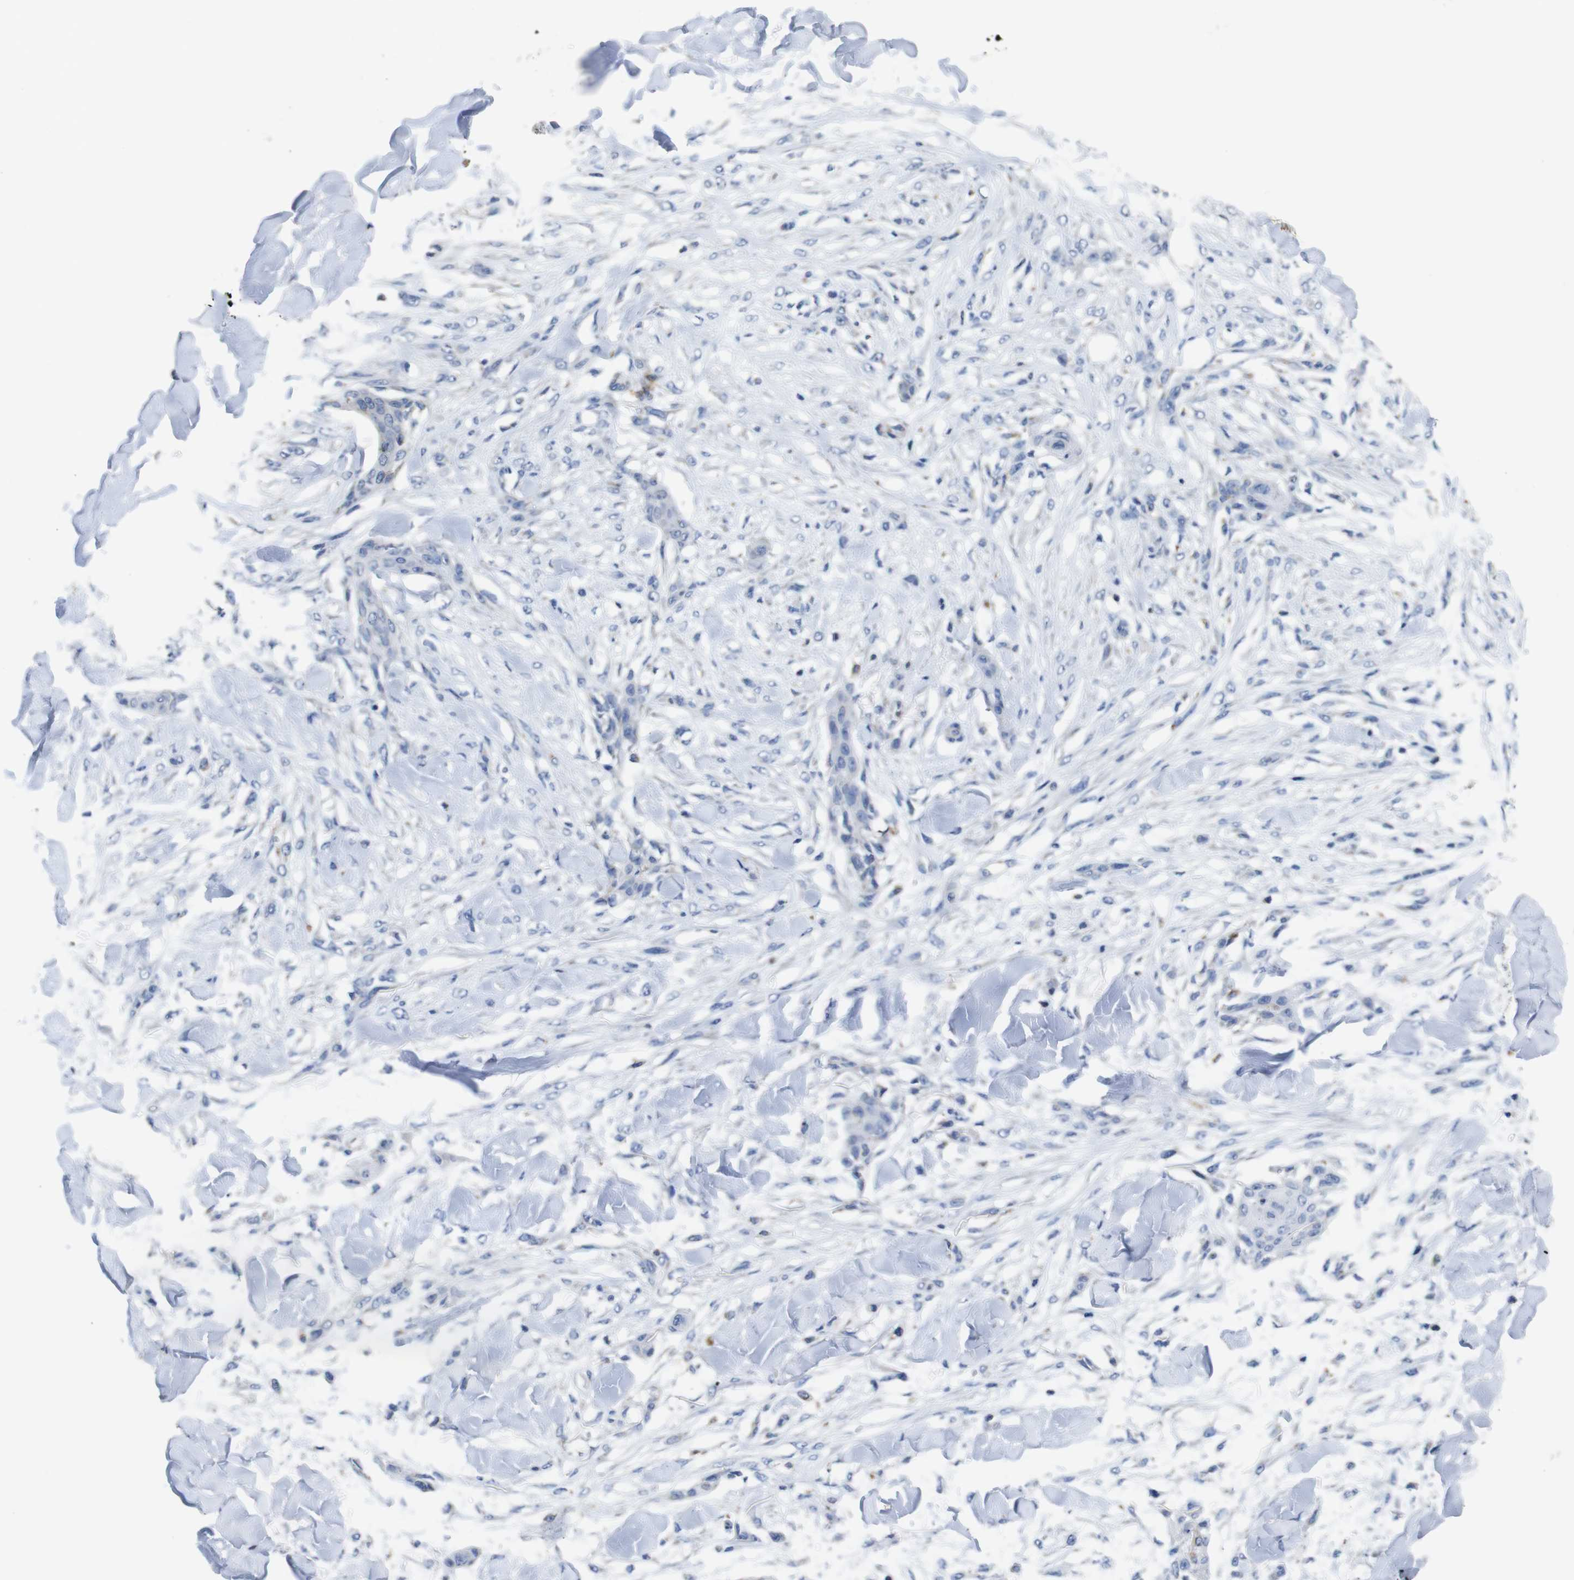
{"staining": {"intensity": "negative", "quantity": "none", "location": "none"}, "tissue": "skin cancer", "cell_type": "Tumor cells", "image_type": "cancer", "snomed": [{"axis": "morphology", "description": "Squamous cell carcinoma, NOS"}, {"axis": "topography", "description": "Skin"}], "caption": "DAB (3,3'-diaminobenzidine) immunohistochemical staining of skin squamous cell carcinoma demonstrates no significant expression in tumor cells.", "gene": "MAOA", "patient": {"sex": "female", "age": 59}}